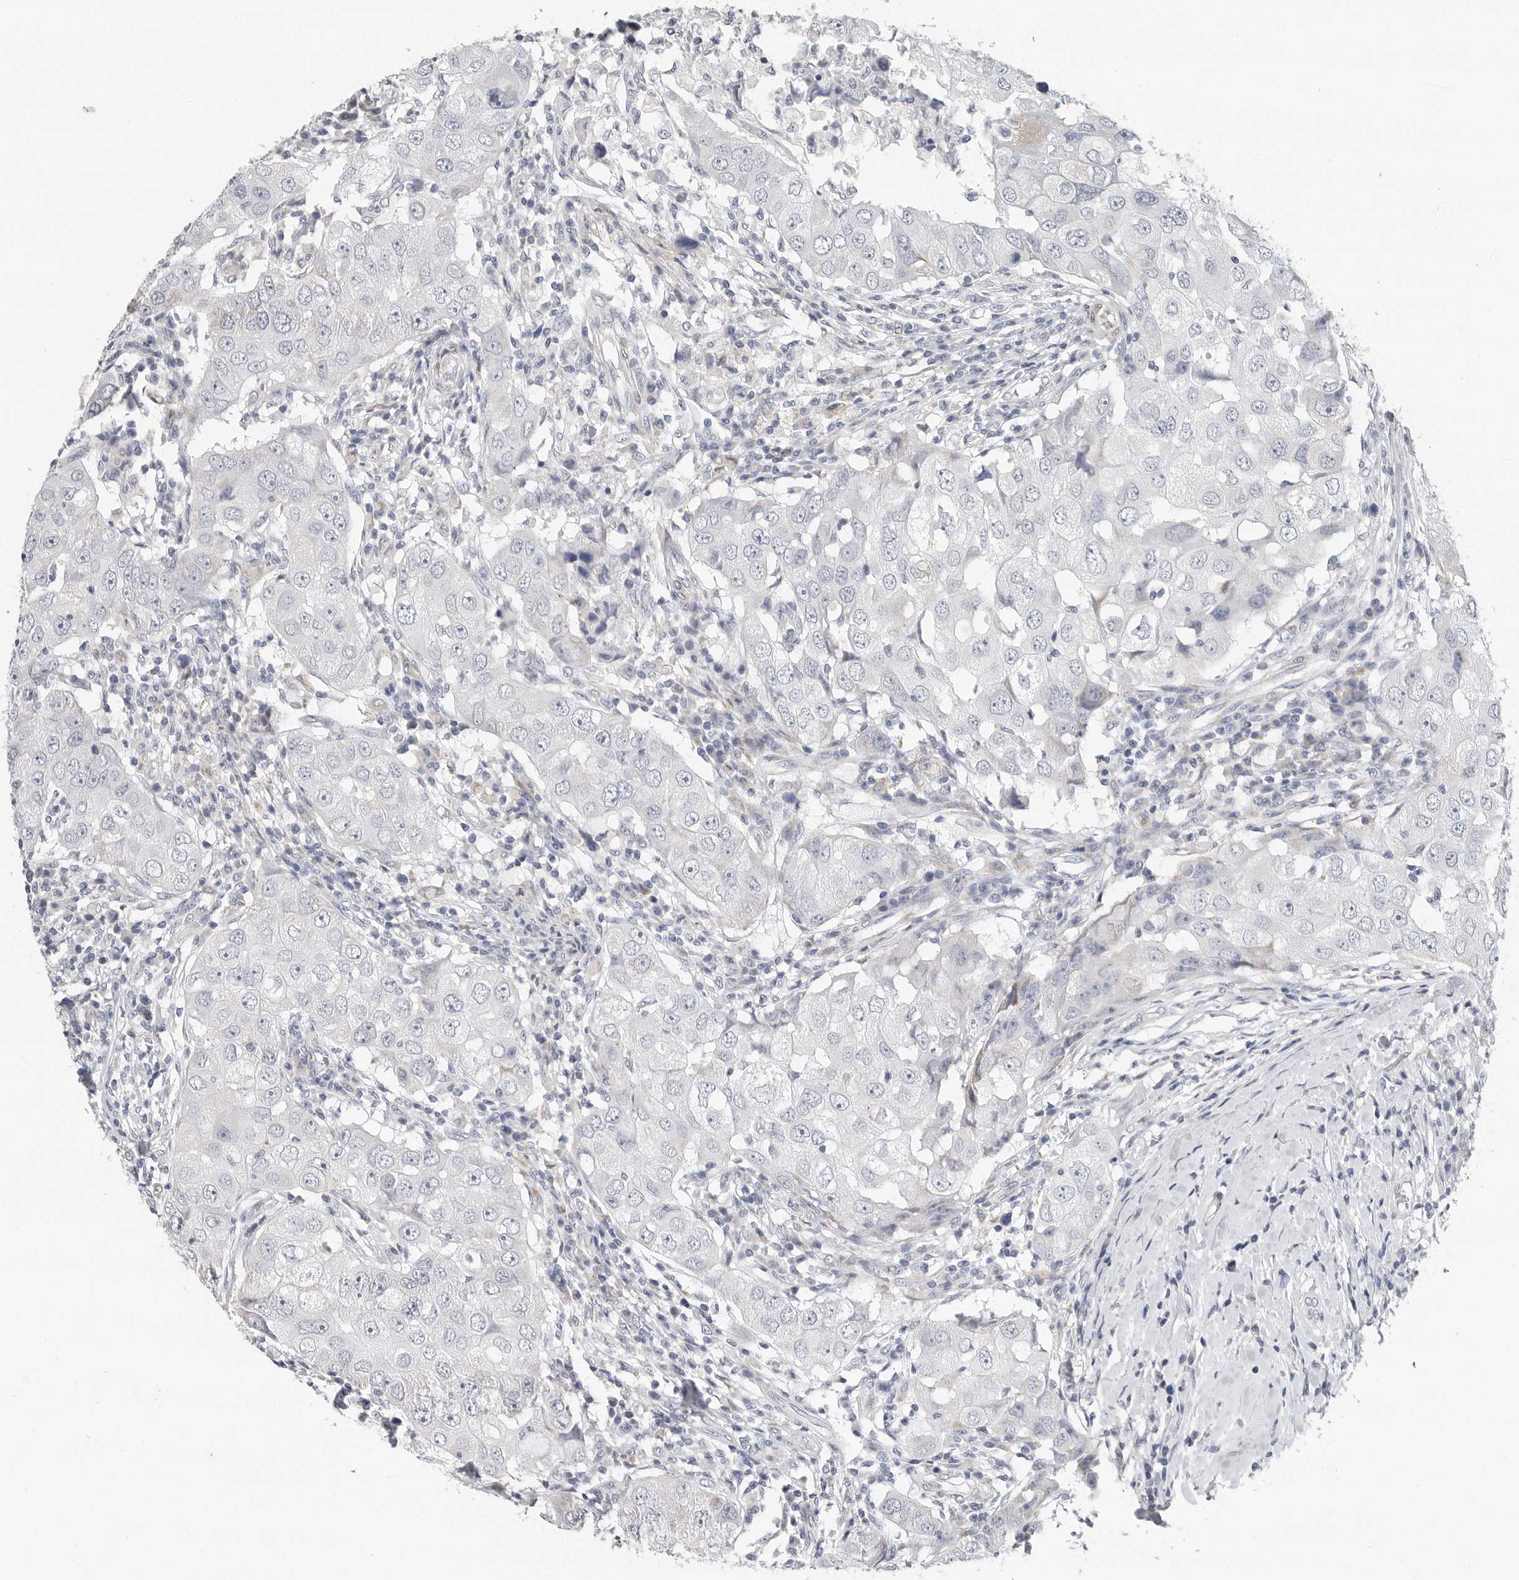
{"staining": {"intensity": "negative", "quantity": "none", "location": "none"}, "tissue": "breast cancer", "cell_type": "Tumor cells", "image_type": "cancer", "snomed": [{"axis": "morphology", "description": "Duct carcinoma"}, {"axis": "topography", "description": "Breast"}], "caption": "Immunohistochemistry (IHC) micrograph of neoplastic tissue: human breast cancer stained with DAB (3,3'-diaminobenzidine) demonstrates no significant protein positivity in tumor cells.", "gene": "PLN", "patient": {"sex": "female", "age": 27}}